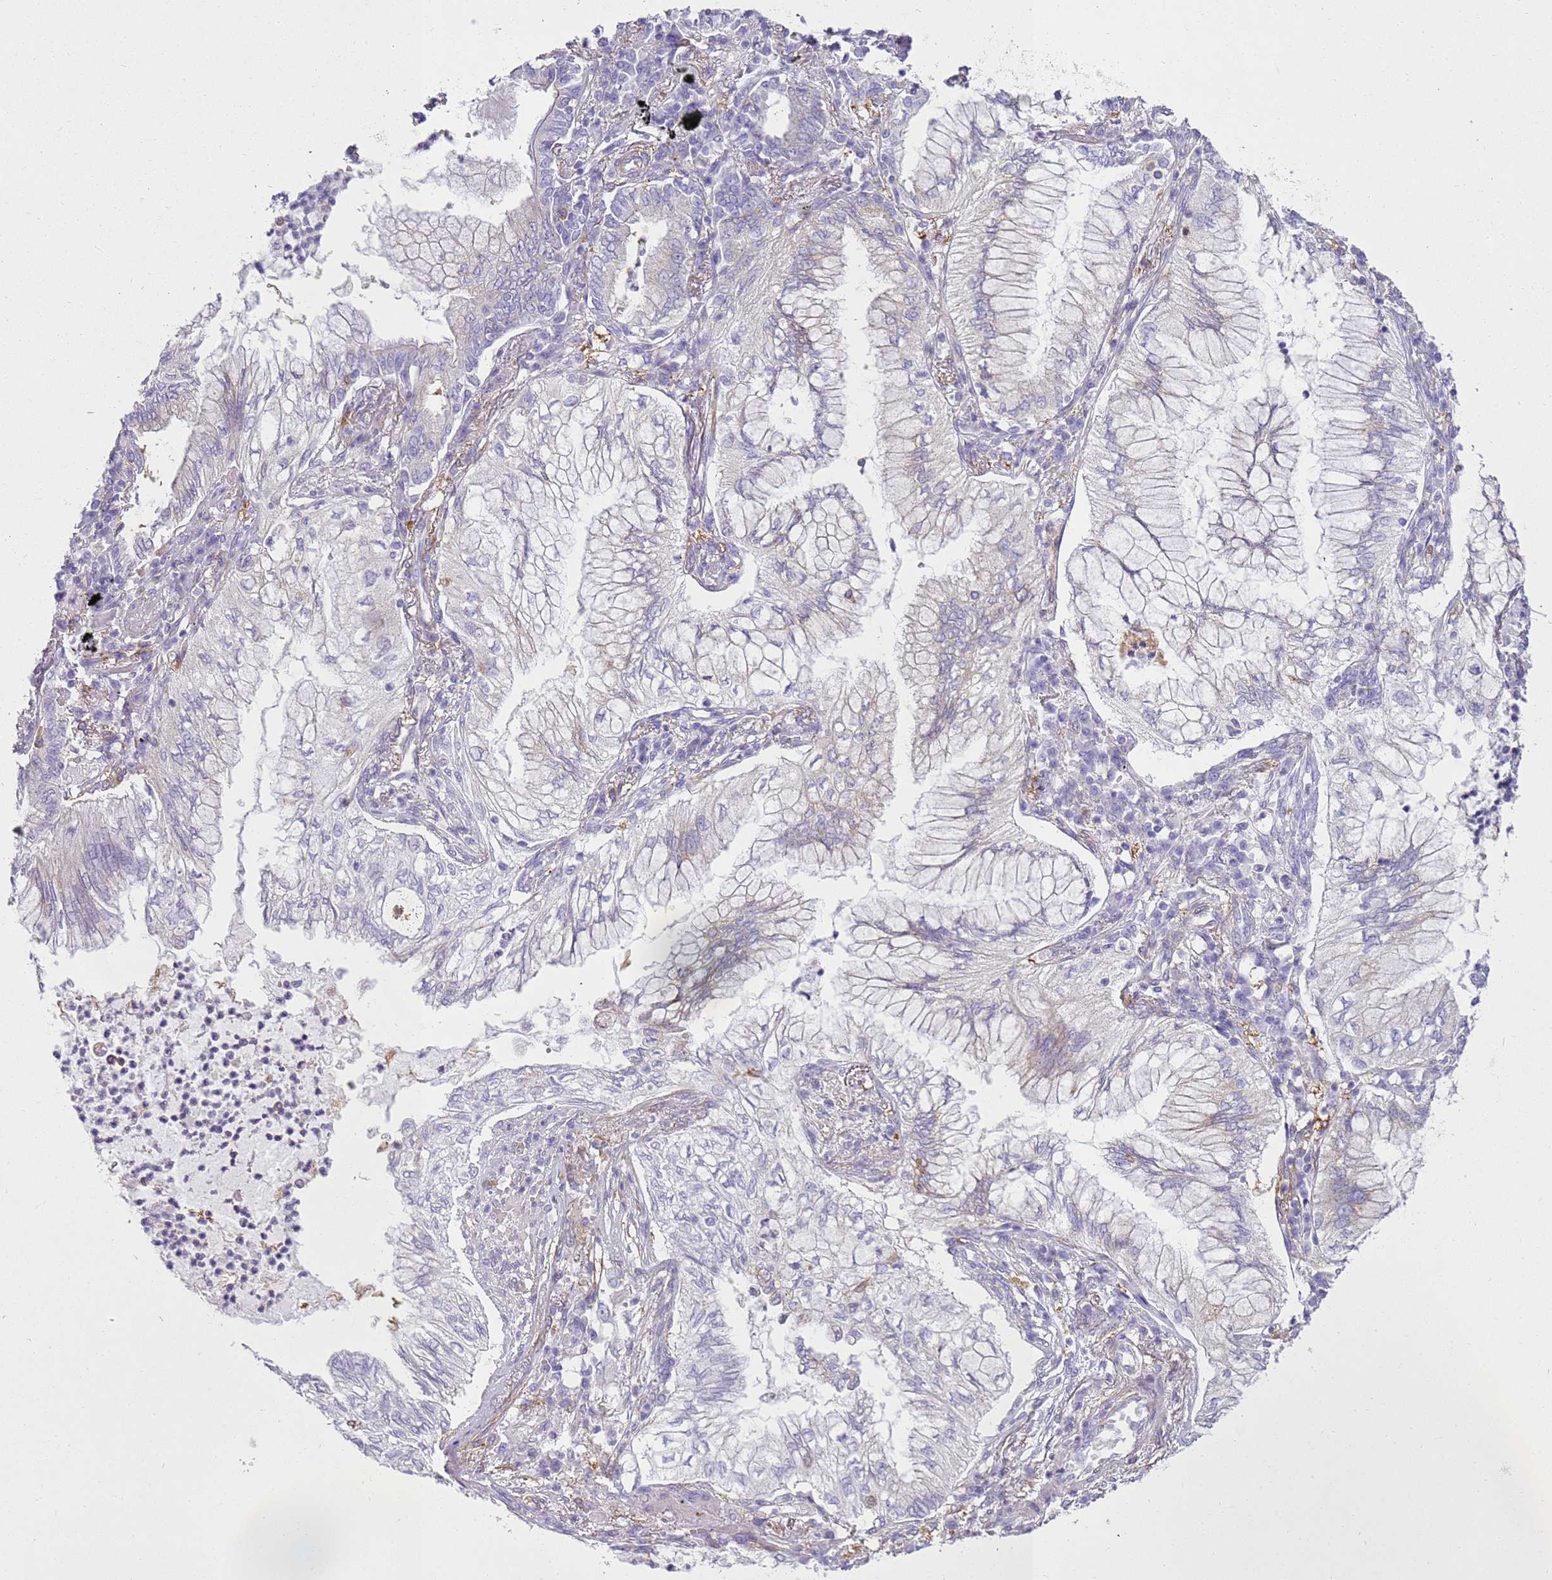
{"staining": {"intensity": "negative", "quantity": "none", "location": "none"}, "tissue": "lung cancer", "cell_type": "Tumor cells", "image_type": "cancer", "snomed": [{"axis": "morphology", "description": "Adenocarcinoma, NOS"}, {"axis": "topography", "description": "Lung"}], "caption": "This histopathology image is of lung cancer (adenocarcinoma) stained with immunohistochemistry (IHC) to label a protein in brown with the nuclei are counter-stained blue. There is no positivity in tumor cells.", "gene": "SNX21", "patient": {"sex": "female", "age": 70}}